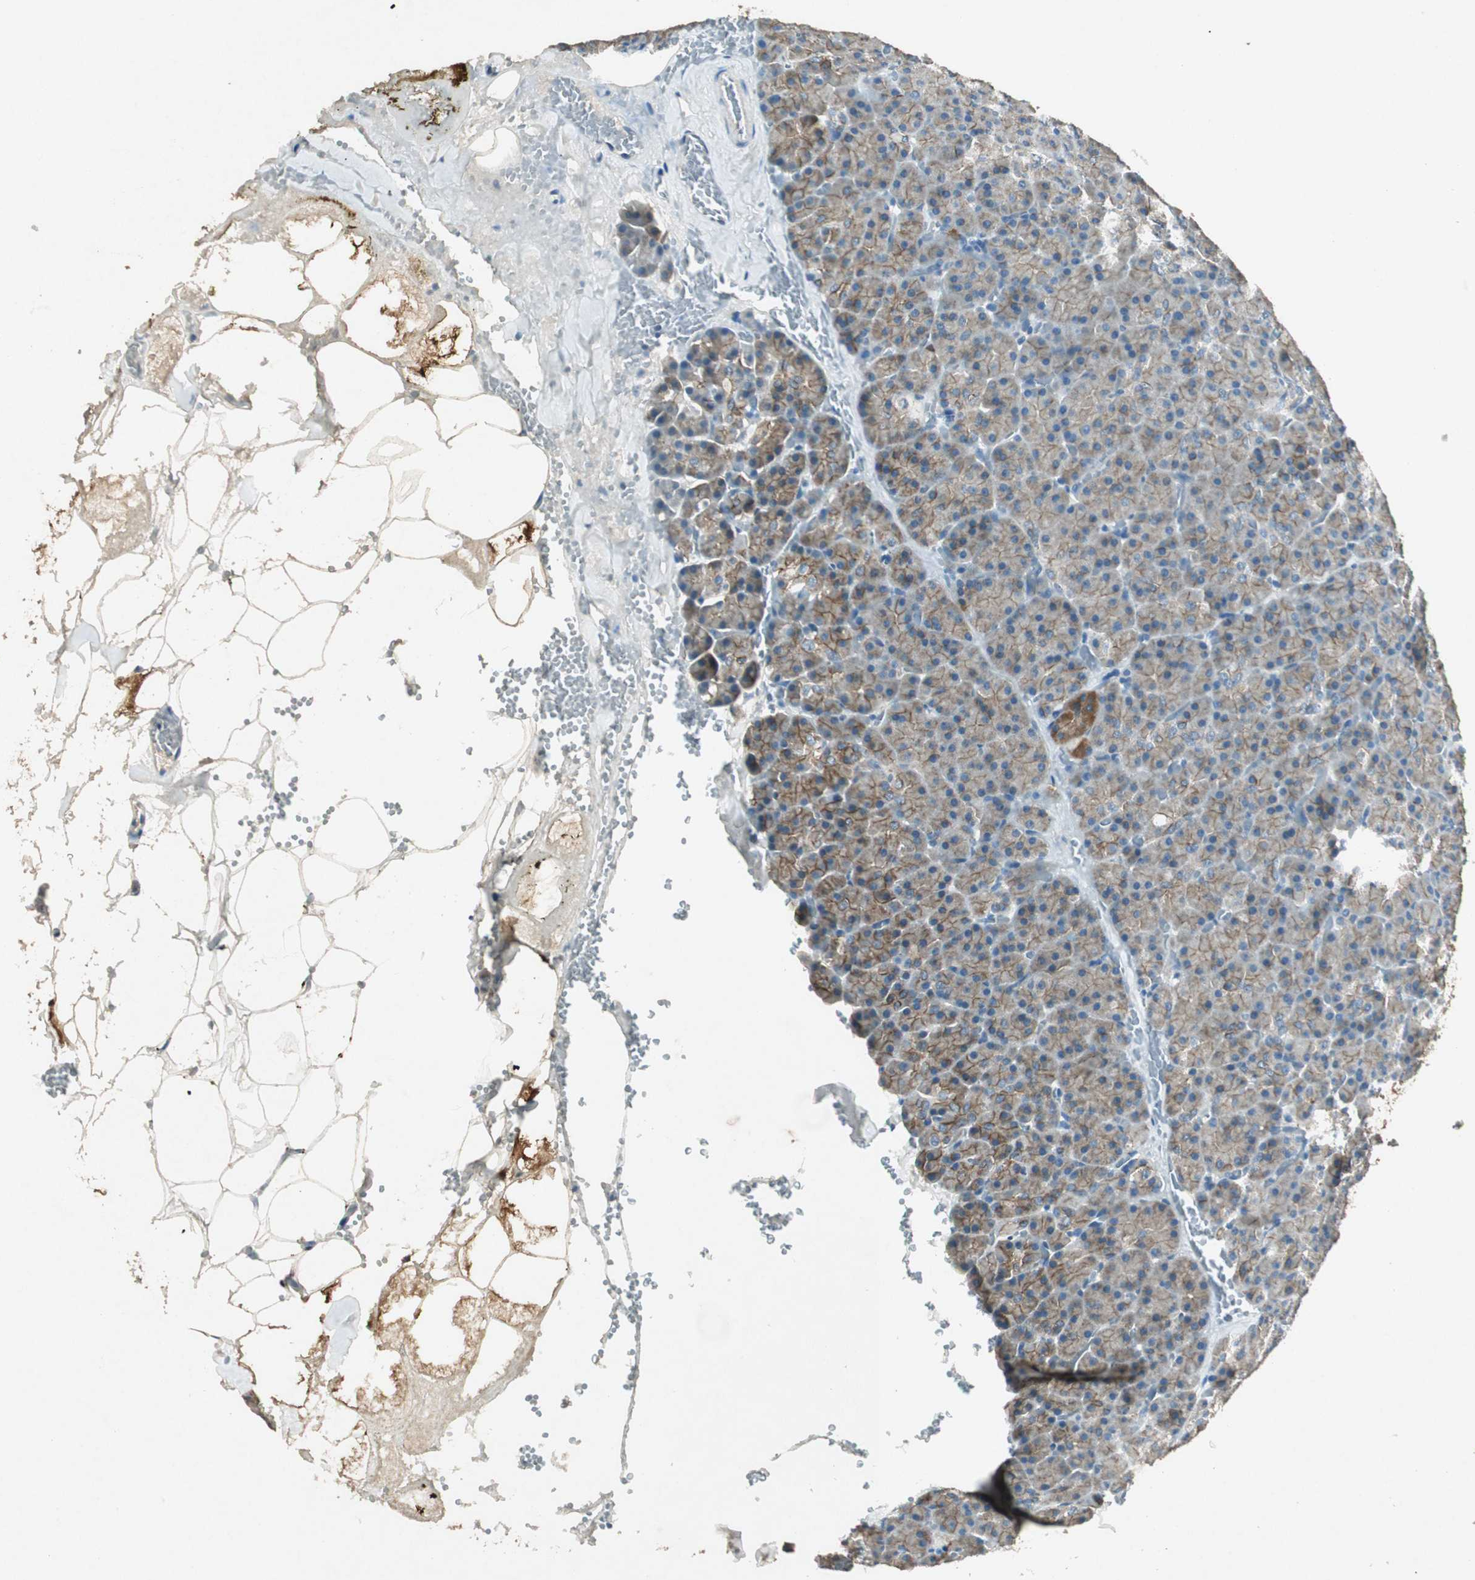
{"staining": {"intensity": "weak", "quantity": ">75%", "location": "cytoplasmic/membranous"}, "tissue": "pancreas", "cell_type": "Exocrine glandular cells", "image_type": "normal", "snomed": [{"axis": "morphology", "description": "Normal tissue, NOS"}, {"axis": "topography", "description": "Pancreas"}], "caption": "The photomicrograph shows immunohistochemical staining of normal pancreas. There is weak cytoplasmic/membranous staining is seen in approximately >75% of exocrine glandular cells. (DAB = brown stain, brightfield microscopy at high magnification).", "gene": "NKAIN1", "patient": {"sex": "female", "age": 35}}